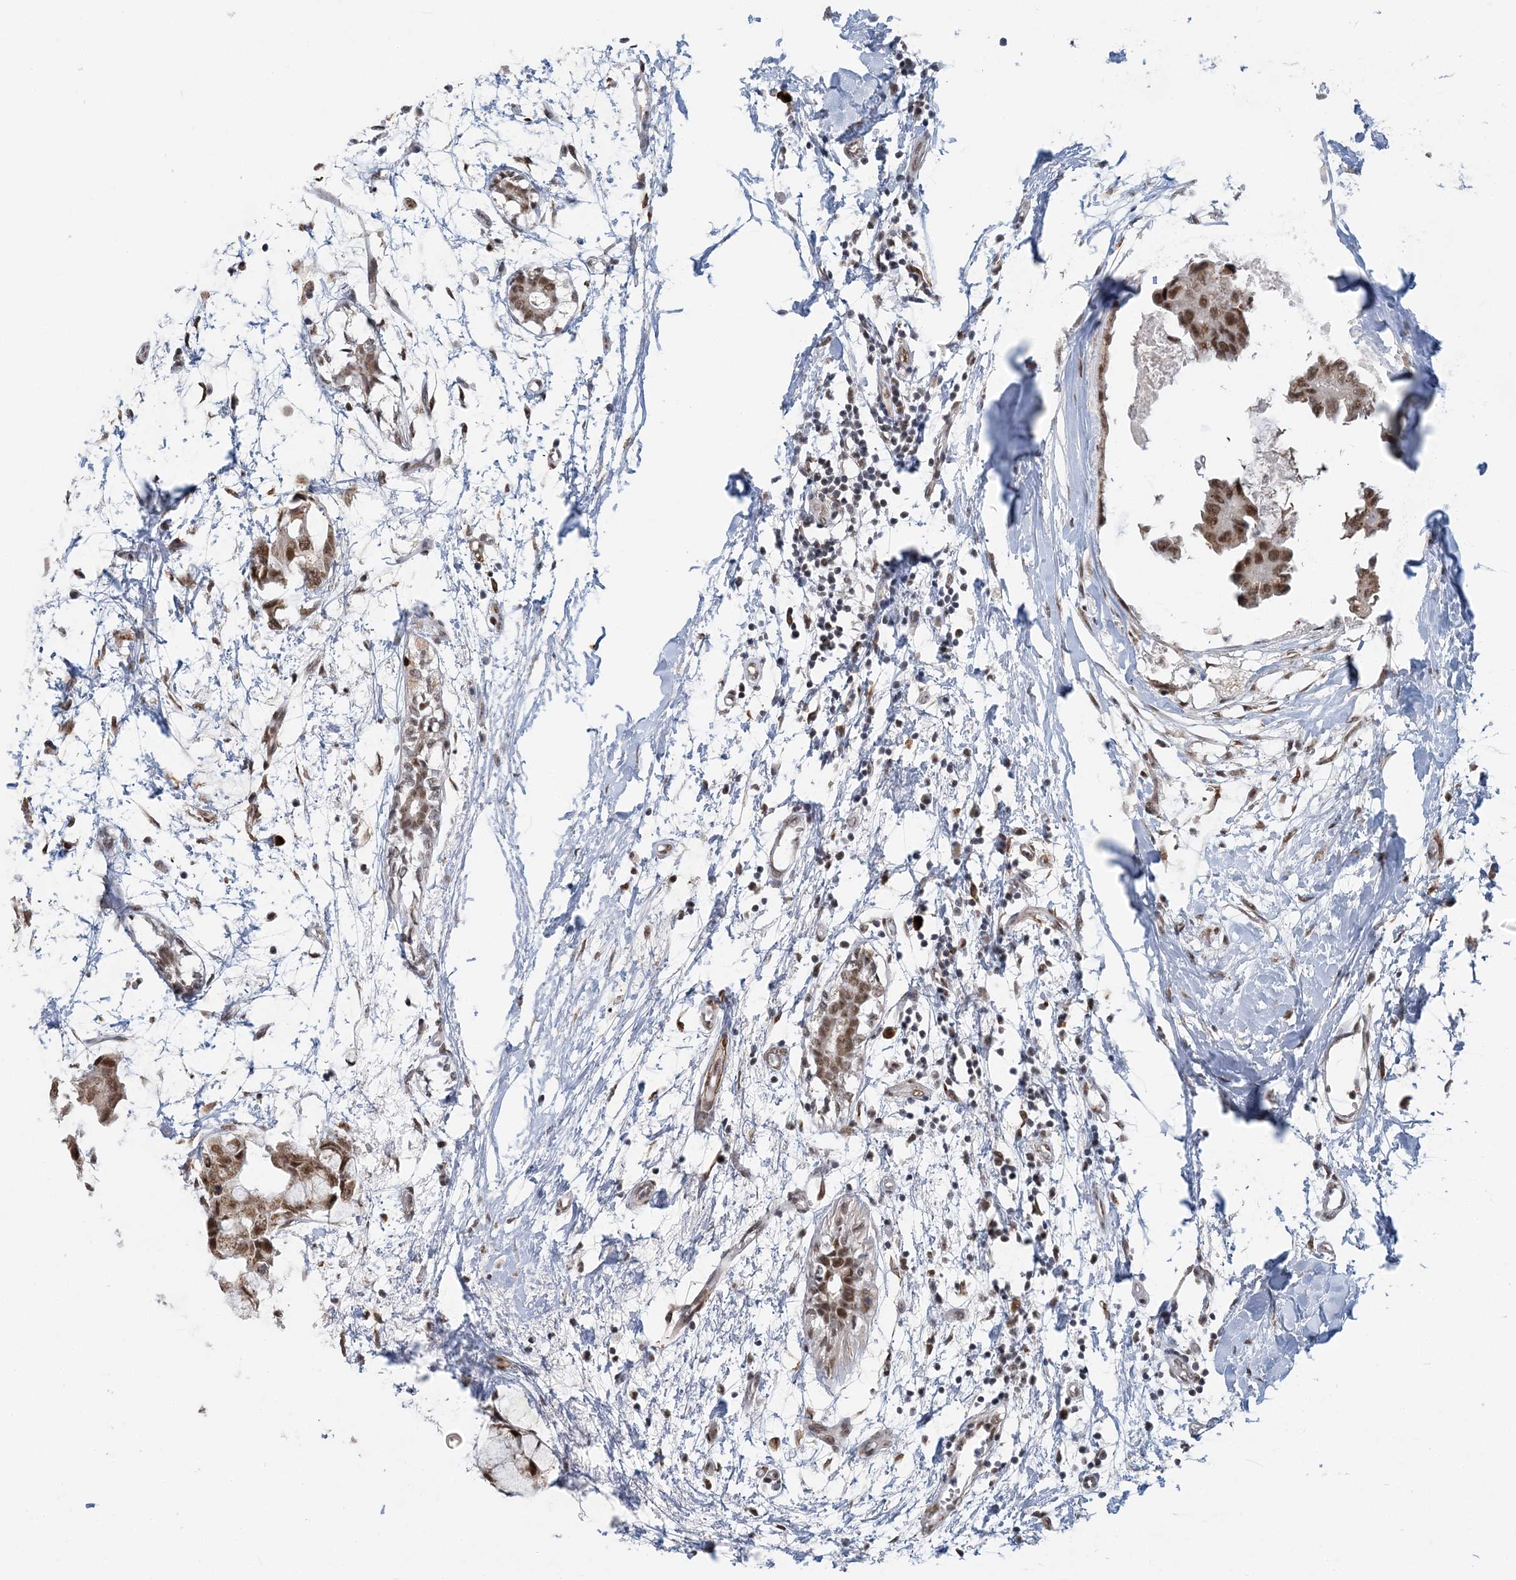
{"staining": {"intensity": "moderate", "quantity": ">75%", "location": "nuclear"}, "tissue": "breast cancer", "cell_type": "Tumor cells", "image_type": "cancer", "snomed": [{"axis": "morphology", "description": "Duct carcinoma"}, {"axis": "topography", "description": "Breast"}], "caption": "Immunohistochemistry image of neoplastic tissue: breast cancer (infiltrating ductal carcinoma) stained using immunohistochemistry reveals medium levels of moderate protein expression localized specifically in the nuclear of tumor cells, appearing as a nuclear brown color.", "gene": "PLRG1", "patient": {"sex": "female", "age": 40}}